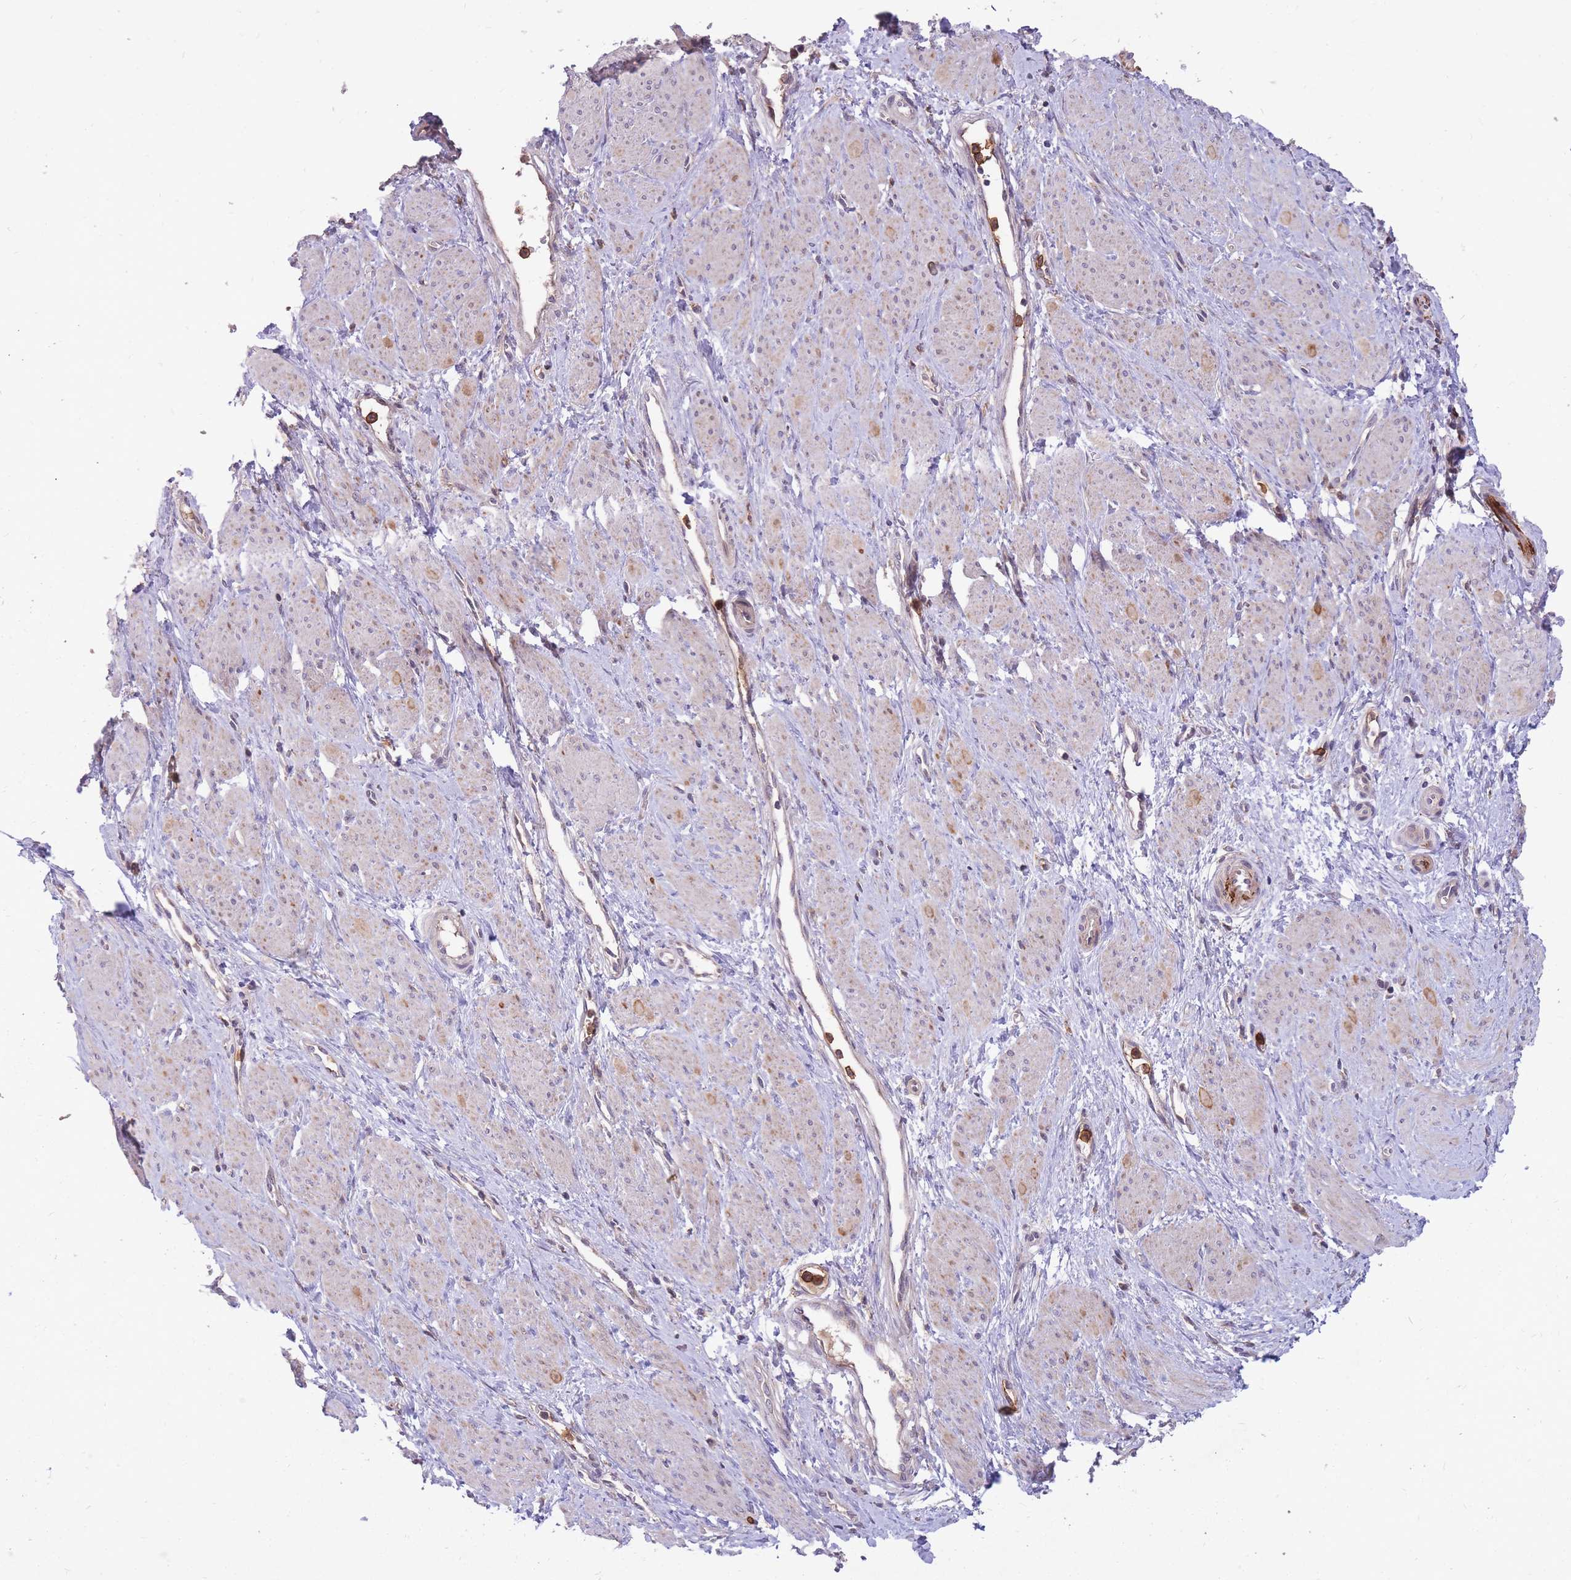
{"staining": {"intensity": "weak", "quantity": "25%-75%", "location": "cytoplasmic/membranous"}, "tissue": "smooth muscle", "cell_type": "Smooth muscle cells", "image_type": "normal", "snomed": [{"axis": "morphology", "description": "Normal tissue, NOS"}, {"axis": "topography", "description": "Smooth muscle"}, {"axis": "topography", "description": "Uterus"}], "caption": "Brown immunohistochemical staining in benign human smooth muscle reveals weak cytoplasmic/membranous expression in approximately 25%-75% of smooth muscle cells.", "gene": "IGF2BP2", "patient": {"sex": "female", "age": 39}}